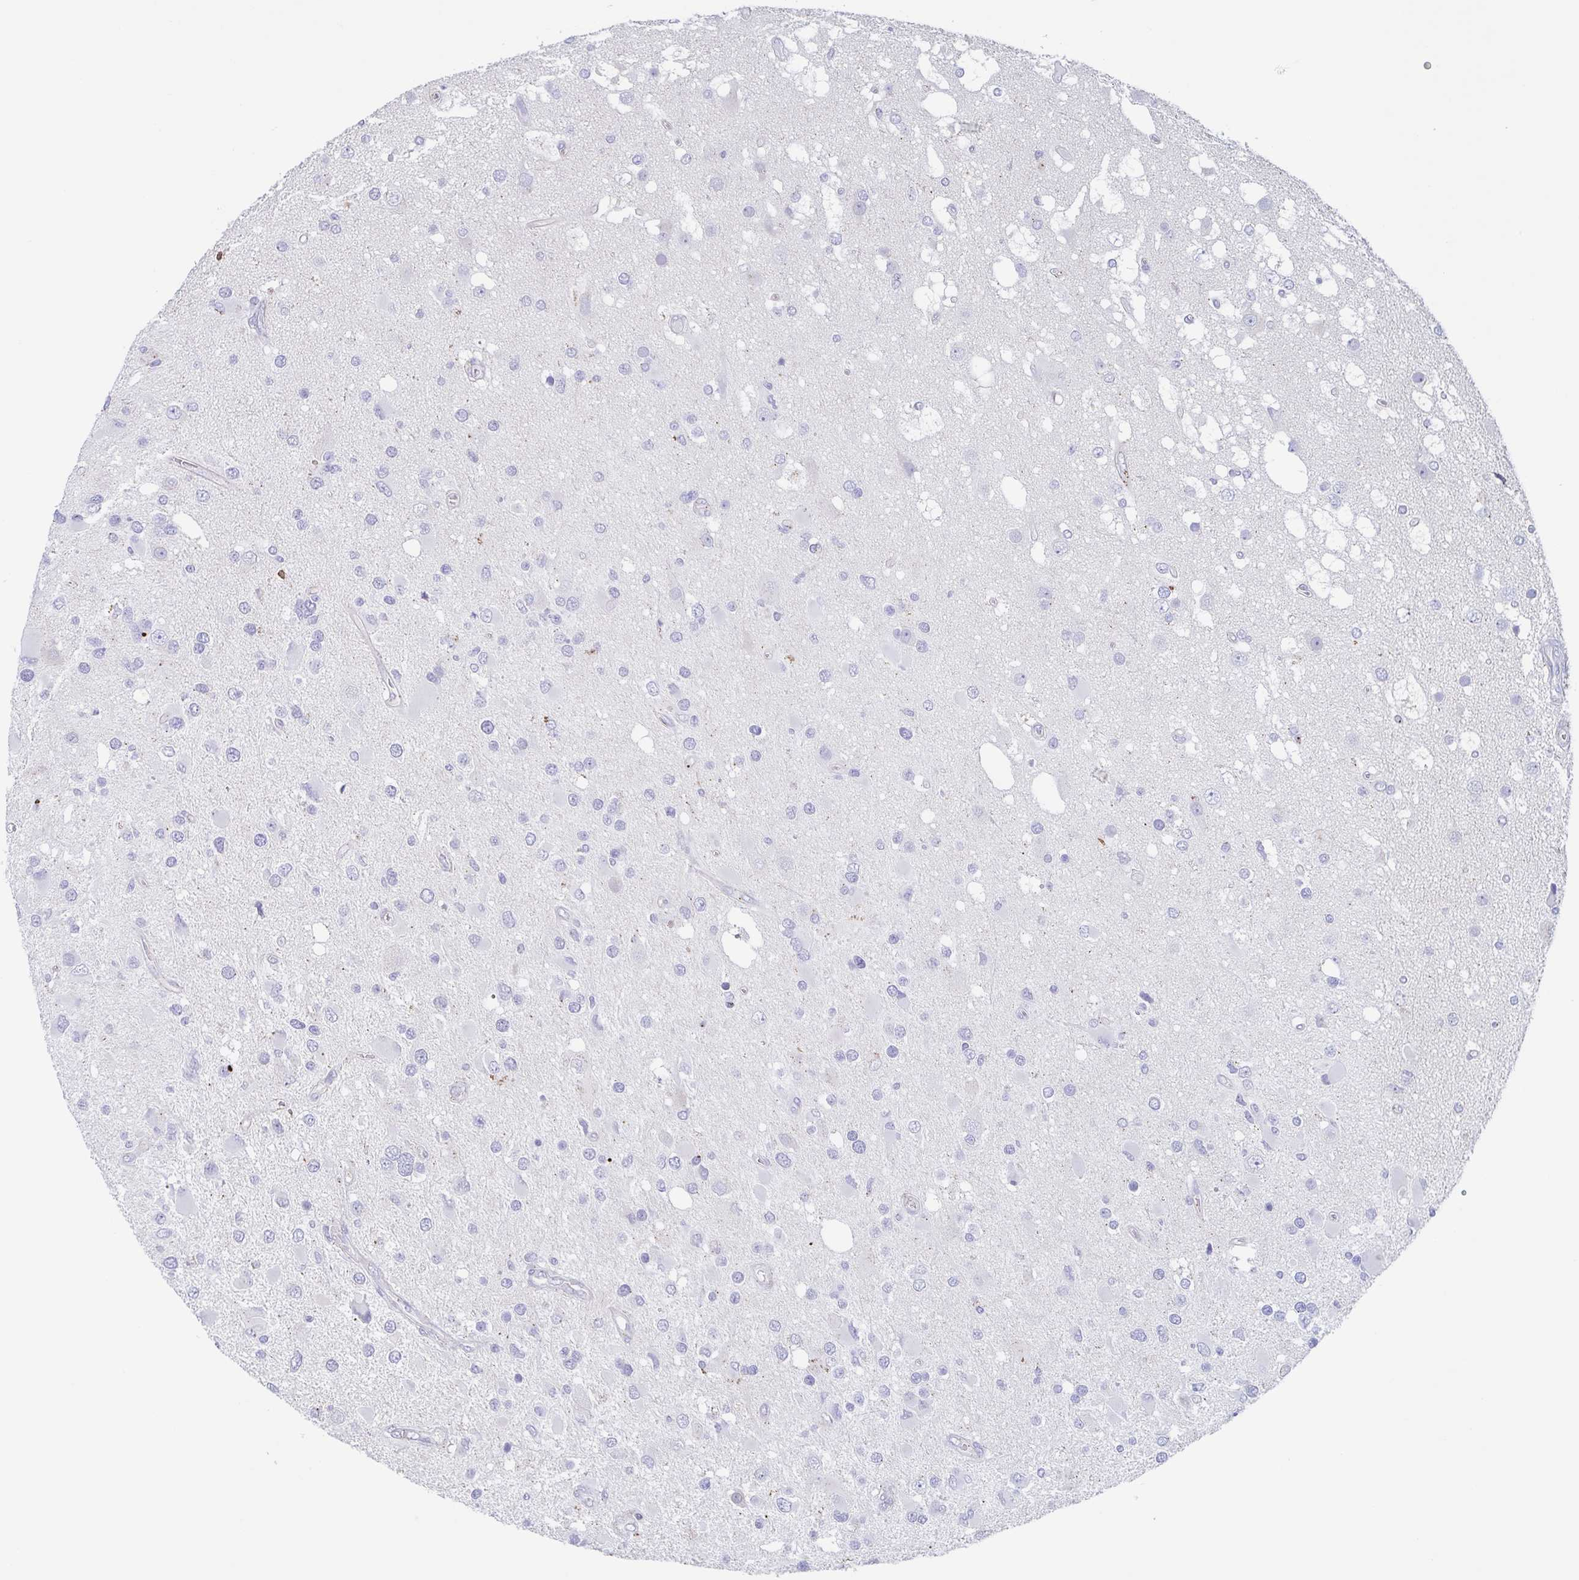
{"staining": {"intensity": "weak", "quantity": "<25%", "location": "cytoplasmic/membranous"}, "tissue": "glioma", "cell_type": "Tumor cells", "image_type": "cancer", "snomed": [{"axis": "morphology", "description": "Glioma, malignant, High grade"}, {"axis": "topography", "description": "Brain"}], "caption": "DAB (3,3'-diaminobenzidine) immunohistochemical staining of glioma shows no significant positivity in tumor cells.", "gene": "CHMP5", "patient": {"sex": "male", "age": 53}}